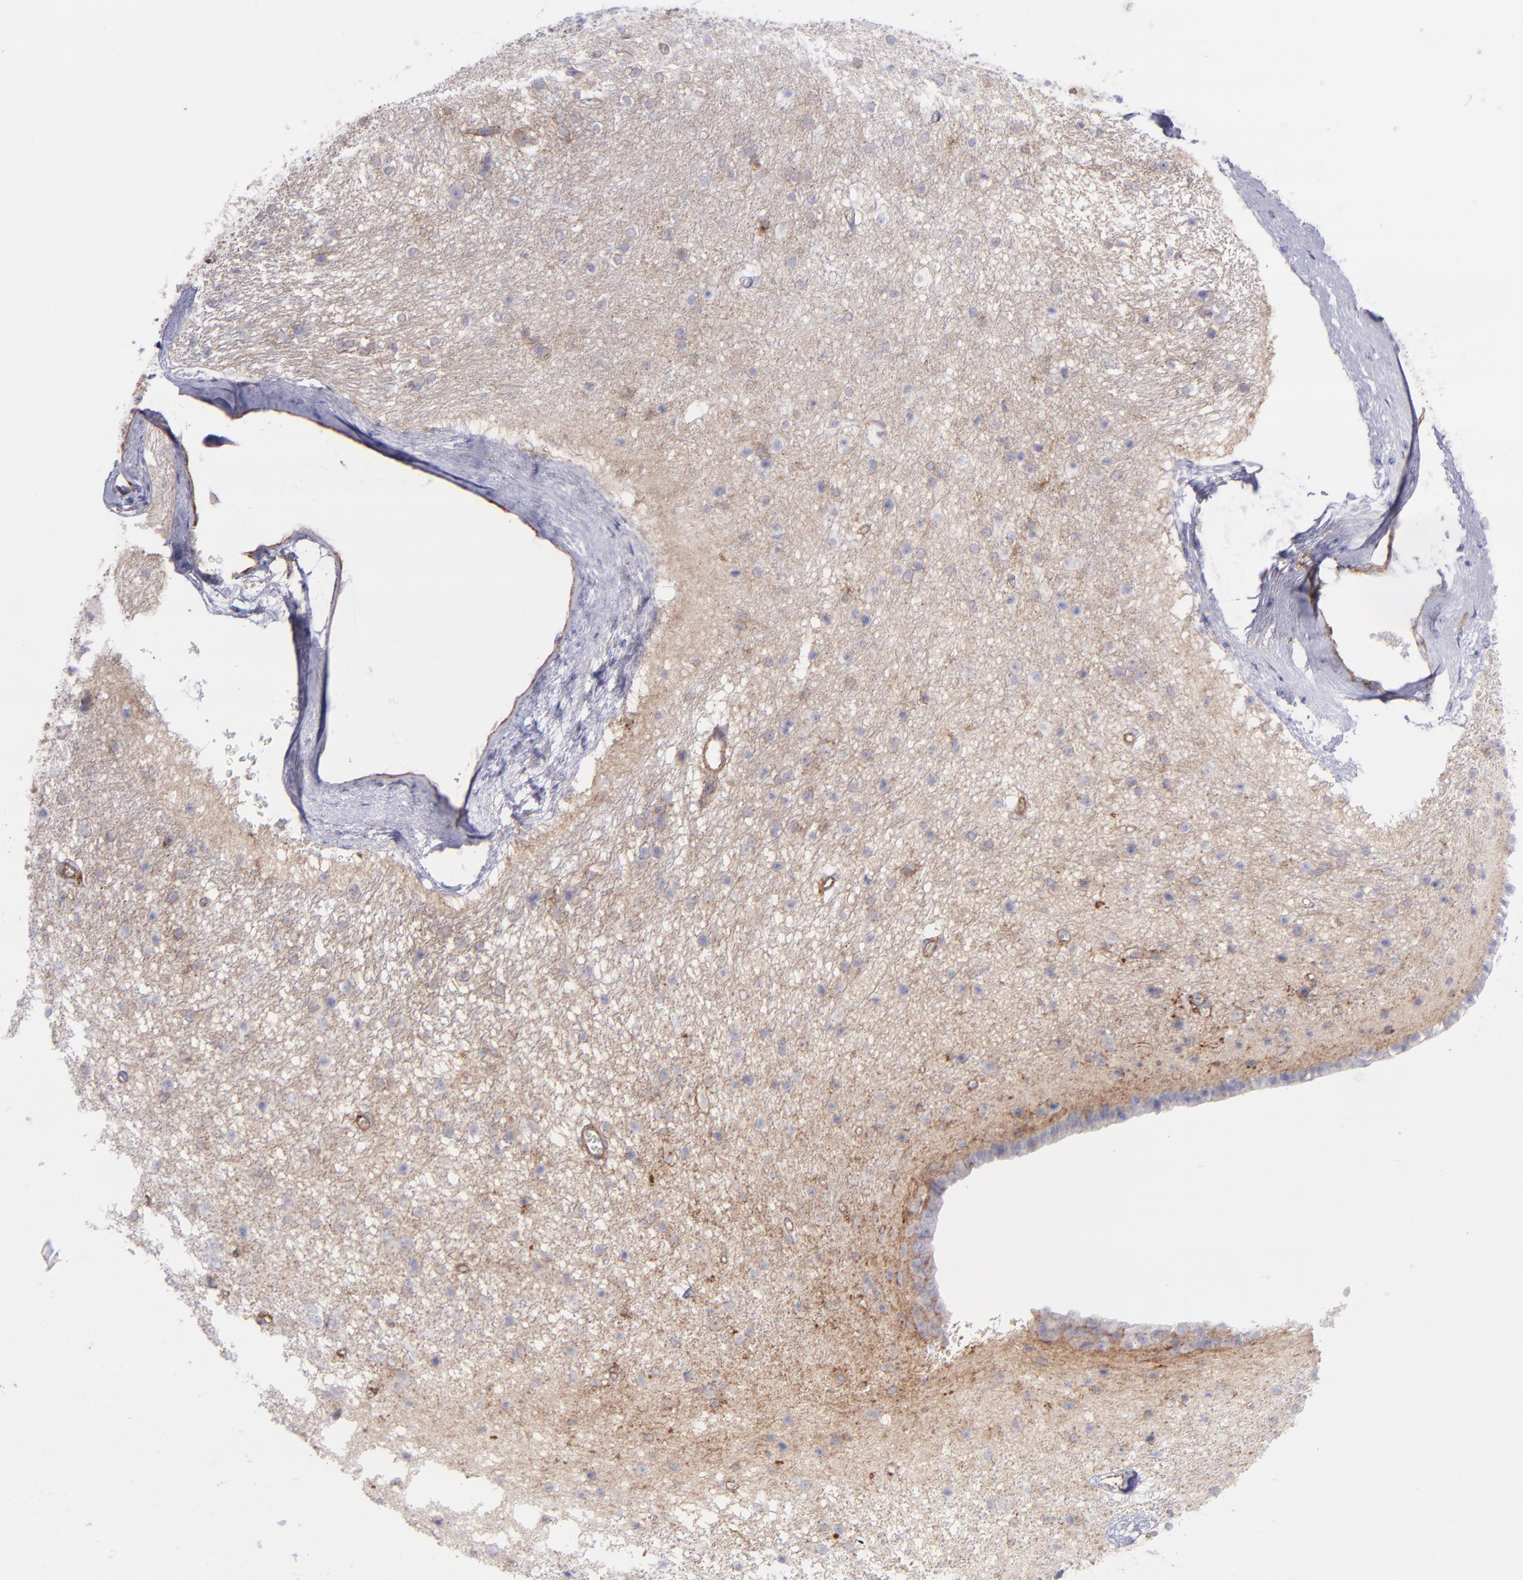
{"staining": {"intensity": "negative", "quantity": "none", "location": "none"}, "tissue": "caudate", "cell_type": "Glial cells", "image_type": "normal", "snomed": [{"axis": "morphology", "description": "Normal tissue, NOS"}, {"axis": "topography", "description": "Lateral ventricle wall"}], "caption": "Glial cells are negative for brown protein staining in normal caudate. (Brightfield microscopy of DAB (3,3'-diaminobenzidine) IHC at high magnification).", "gene": "ITGAV", "patient": {"sex": "female", "age": 19}}